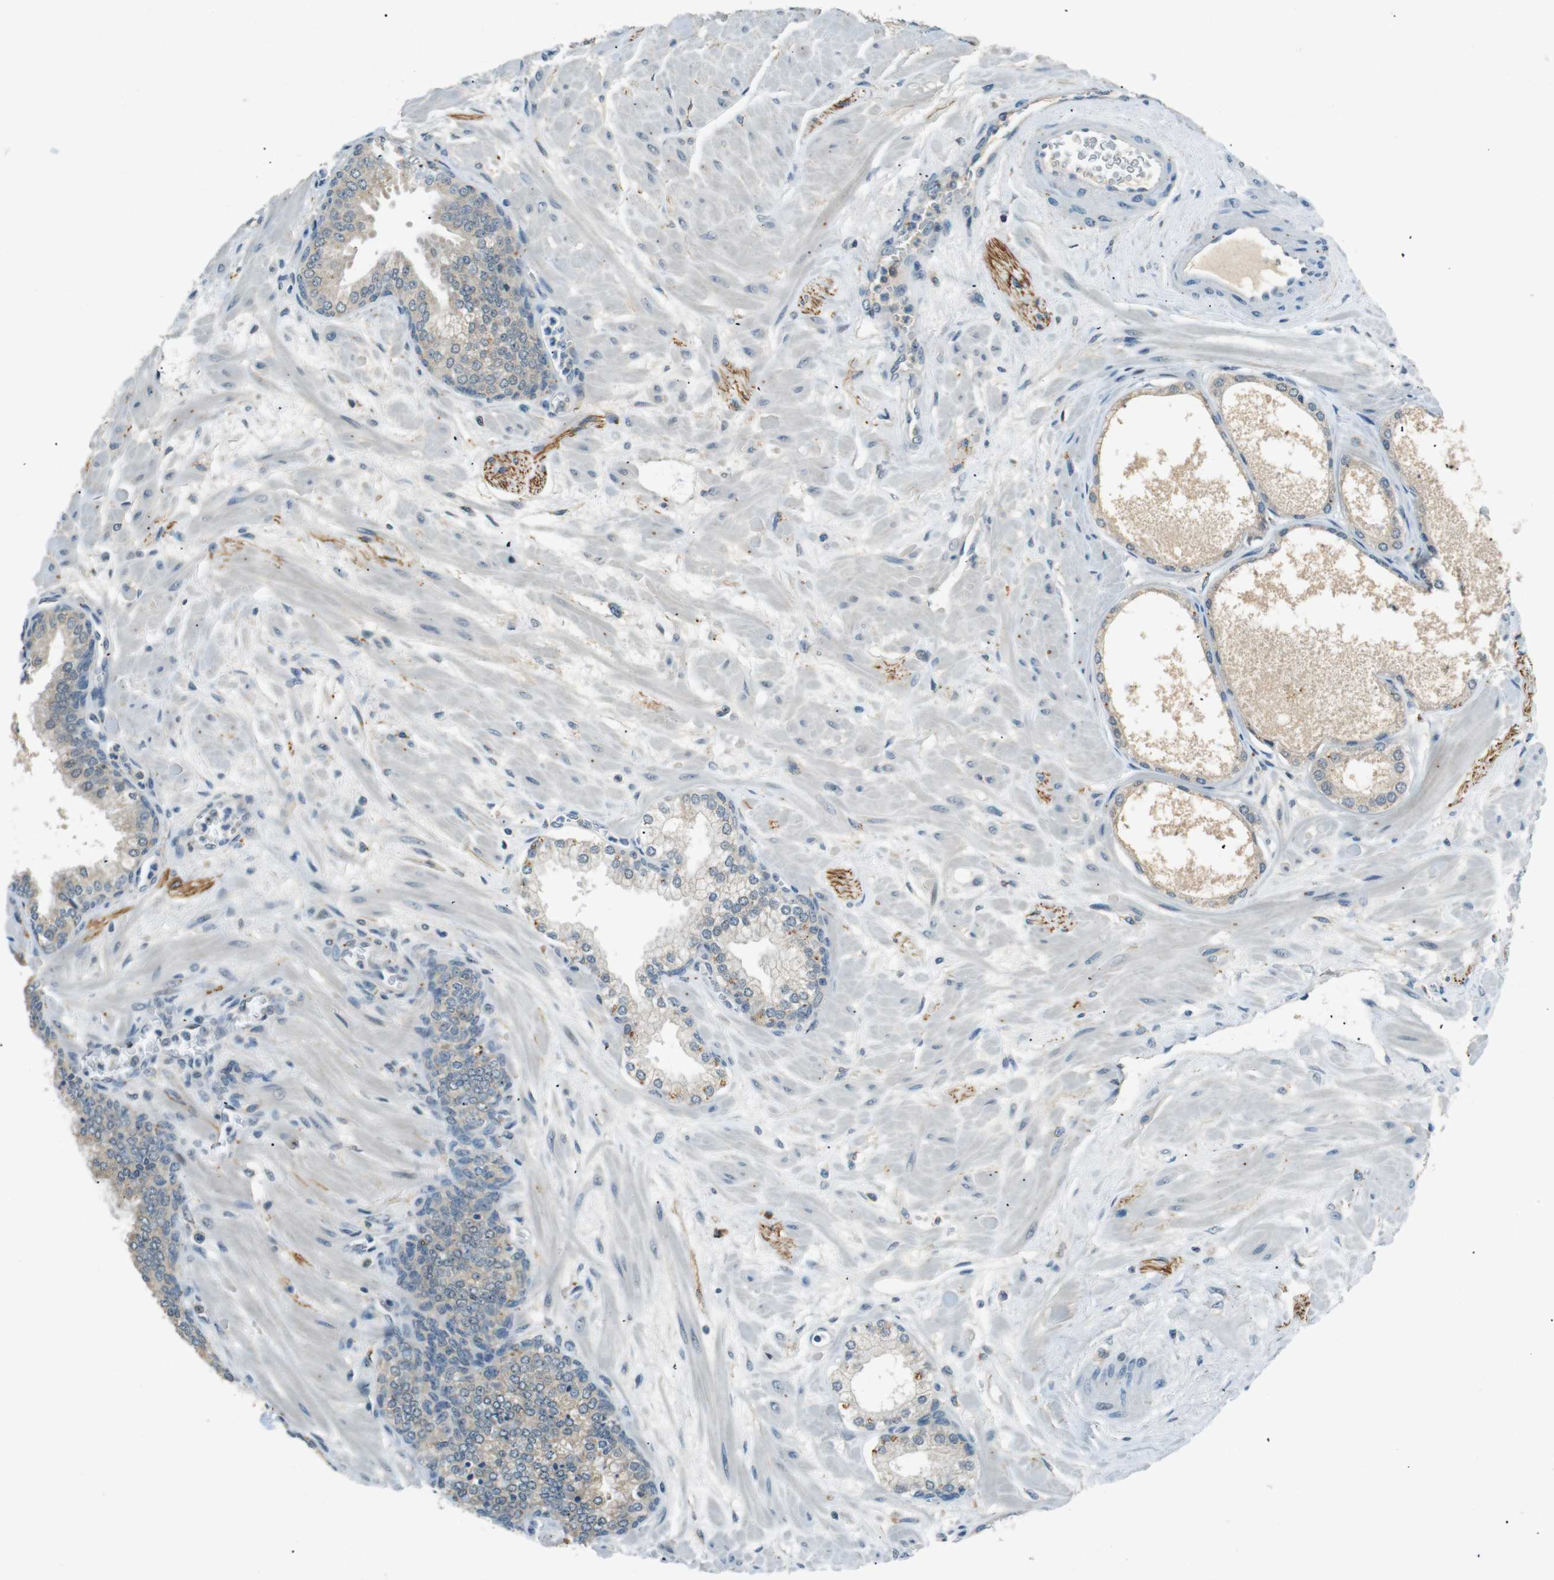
{"staining": {"intensity": "weak", "quantity": "<25%", "location": "cytoplasmic/membranous"}, "tissue": "prostate", "cell_type": "Glandular cells", "image_type": "normal", "snomed": [{"axis": "morphology", "description": "Normal tissue, NOS"}, {"axis": "morphology", "description": "Urothelial carcinoma, Low grade"}, {"axis": "topography", "description": "Urinary bladder"}, {"axis": "topography", "description": "Prostate"}], "caption": "The micrograph demonstrates no significant positivity in glandular cells of prostate.", "gene": "MAGI2", "patient": {"sex": "male", "age": 60}}